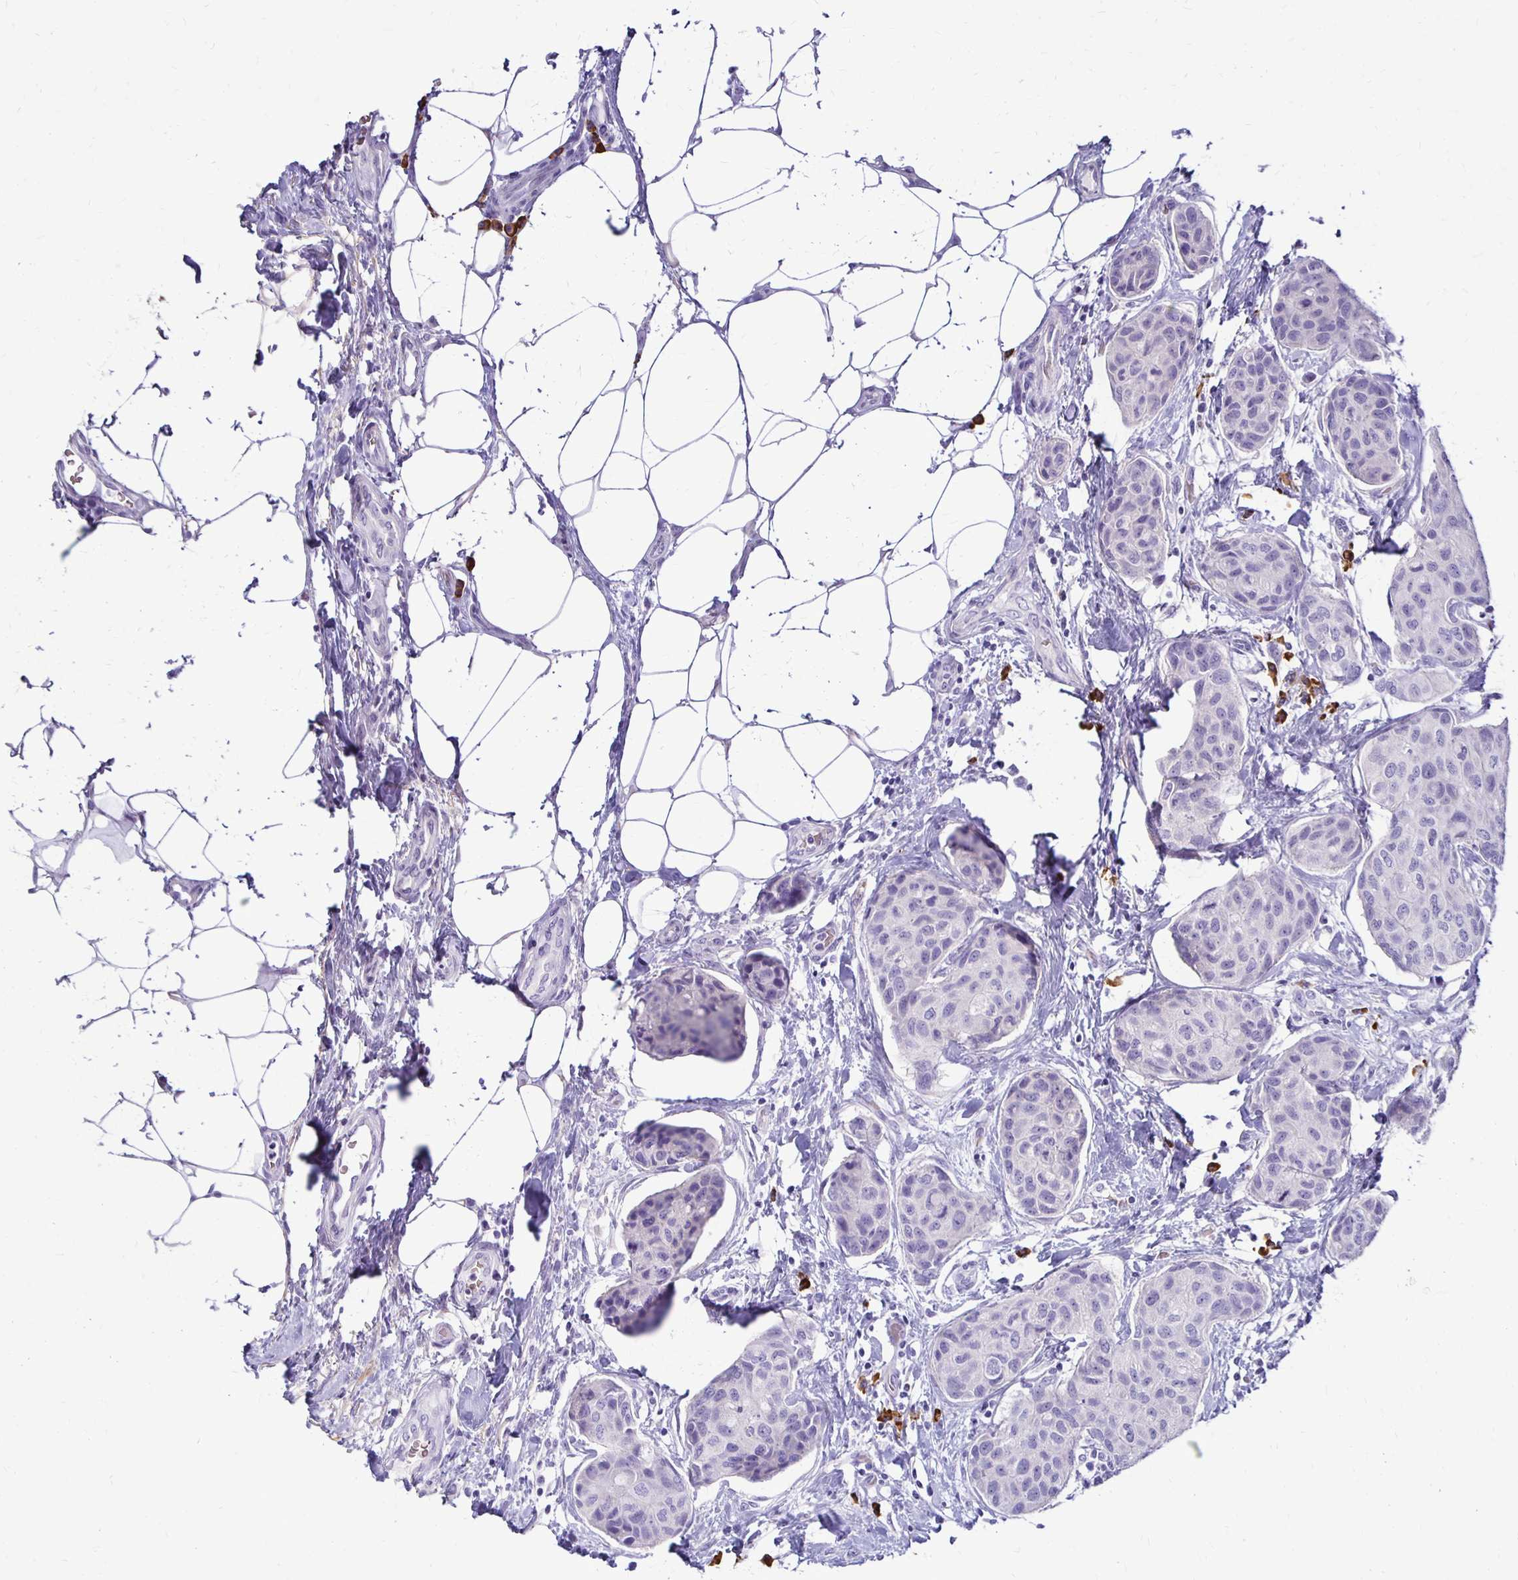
{"staining": {"intensity": "negative", "quantity": "none", "location": "none"}, "tissue": "breast cancer", "cell_type": "Tumor cells", "image_type": "cancer", "snomed": [{"axis": "morphology", "description": "Duct carcinoma"}, {"axis": "topography", "description": "Breast"}], "caption": "IHC photomicrograph of breast cancer (infiltrating ductal carcinoma) stained for a protein (brown), which demonstrates no expression in tumor cells.", "gene": "FNTB", "patient": {"sex": "female", "age": 80}}